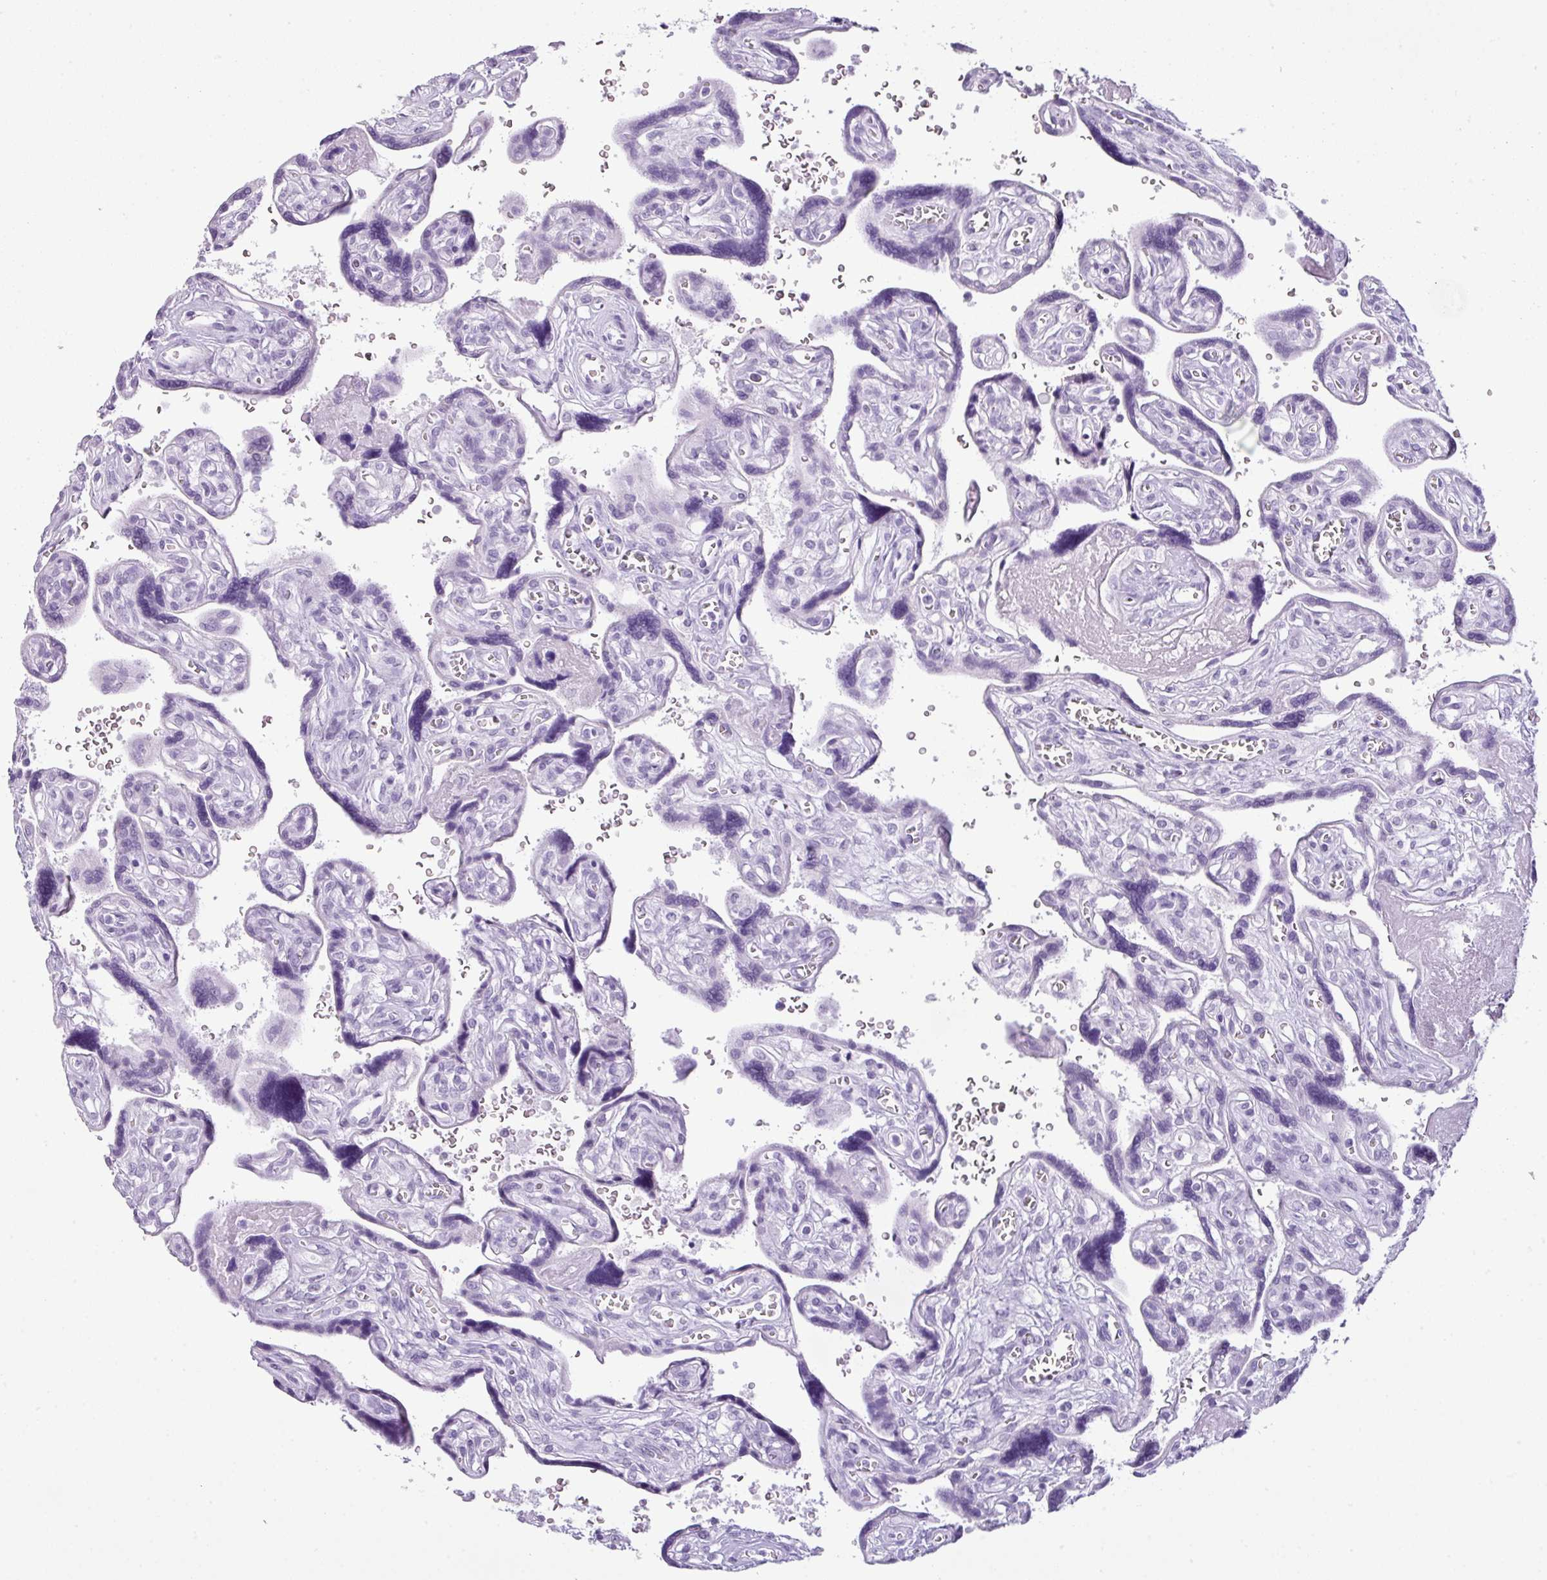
{"staining": {"intensity": "negative", "quantity": "none", "location": "none"}, "tissue": "placenta", "cell_type": "Decidual cells", "image_type": "normal", "snomed": [{"axis": "morphology", "description": "Normal tissue, NOS"}, {"axis": "topography", "description": "Placenta"}], "caption": "Protein analysis of benign placenta demonstrates no significant expression in decidual cells.", "gene": "SCT", "patient": {"sex": "female", "age": 39}}